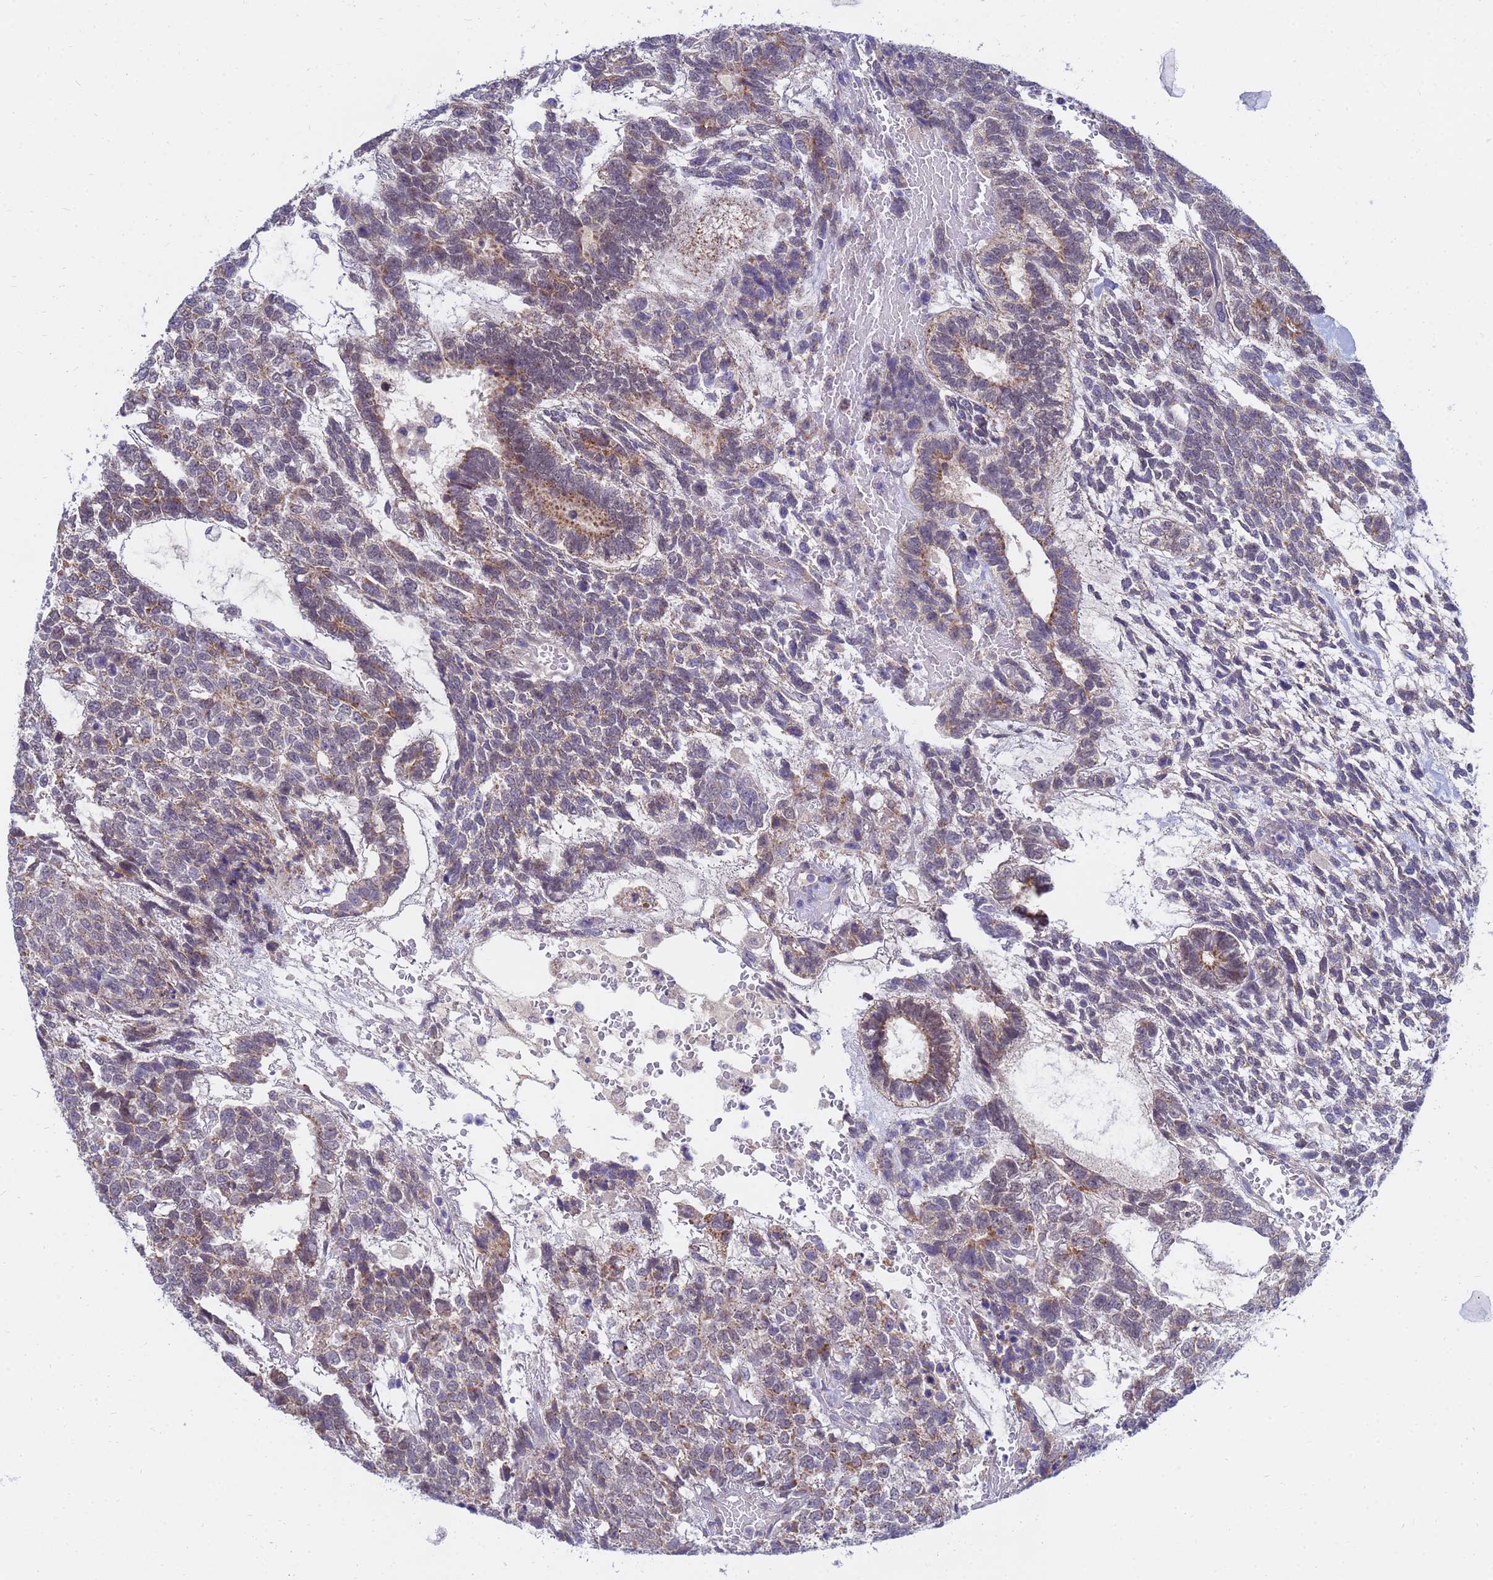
{"staining": {"intensity": "moderate", "quantity": "25%-75%", "location": "cytoplasmic/membranous"}, "tissue": "testis cancer", "cell_type": "Tumor cells", "image_type": "cancer", "snomed": [{"axis": "morphology", "description": "Carcinoma, Embryonal, NOS"}, {"axis": "topography", "description": "Testis"}], "caption": "Immunohistochemical staining of human embryonal carcinoma (testis) demonstrates moderate cytoplasmic/membranous protein positivity in approximately 25%-75% of tumor cells.", "gene": "SDR39U1", "patient": {"sex": "male", "age": 23}}